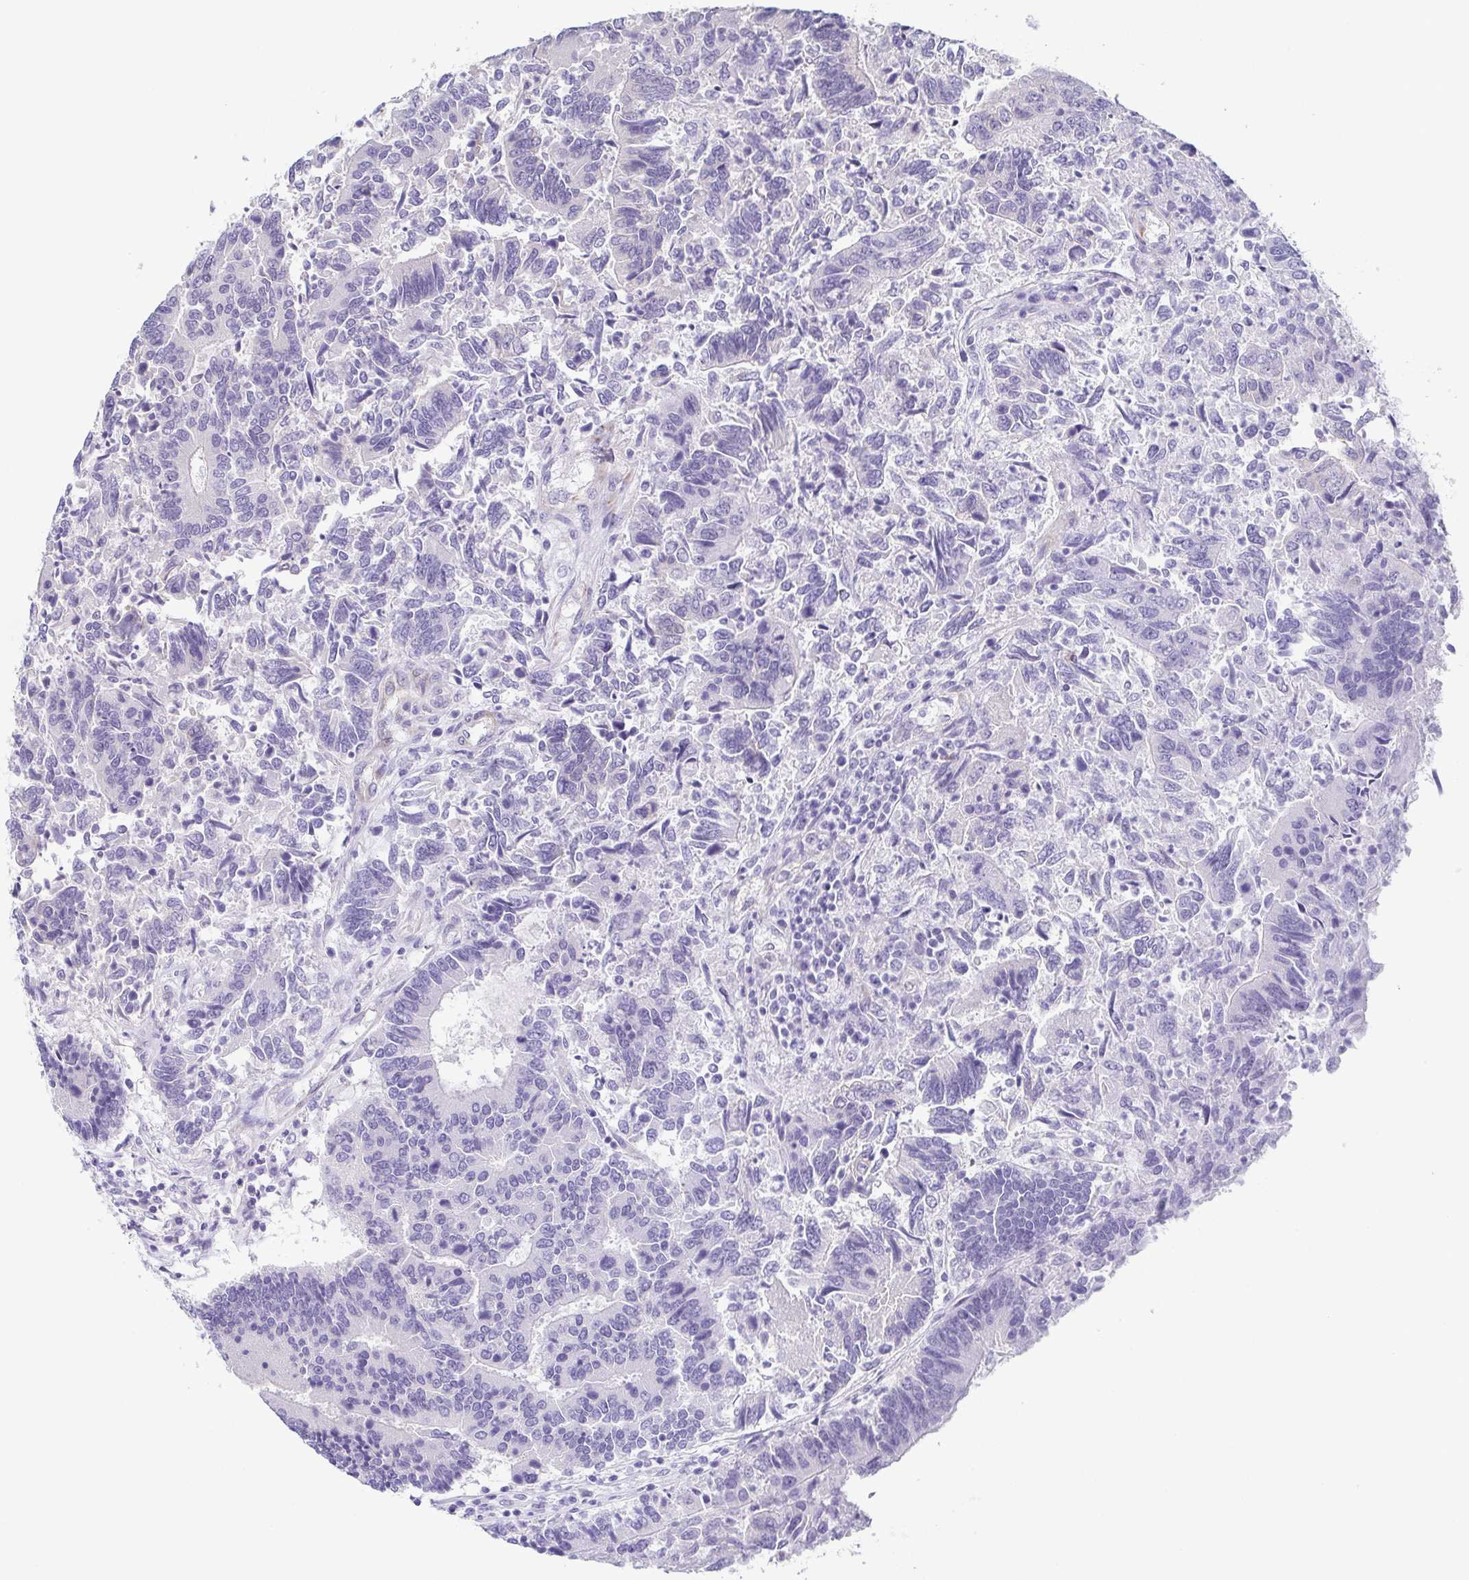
{"staining": {"intensity": "negative", "quantity": "none", "location": "none"}, "tissue": "colorectal cancer", "cell_type": "Tumor cells", "image_type": "cancer", "snomed": [{"axis": "morphology", "description": "Adenocarcinoma, NOS"}, {"axis": "topography", "description": "Colon"}], "caption": "Immunohistochemical staining of human adenocarcinoma (colorectal) reveals no significant expression in tumor cells.", "gene": "COL17A1", "patient": {"sex": "female", "age": 67}}